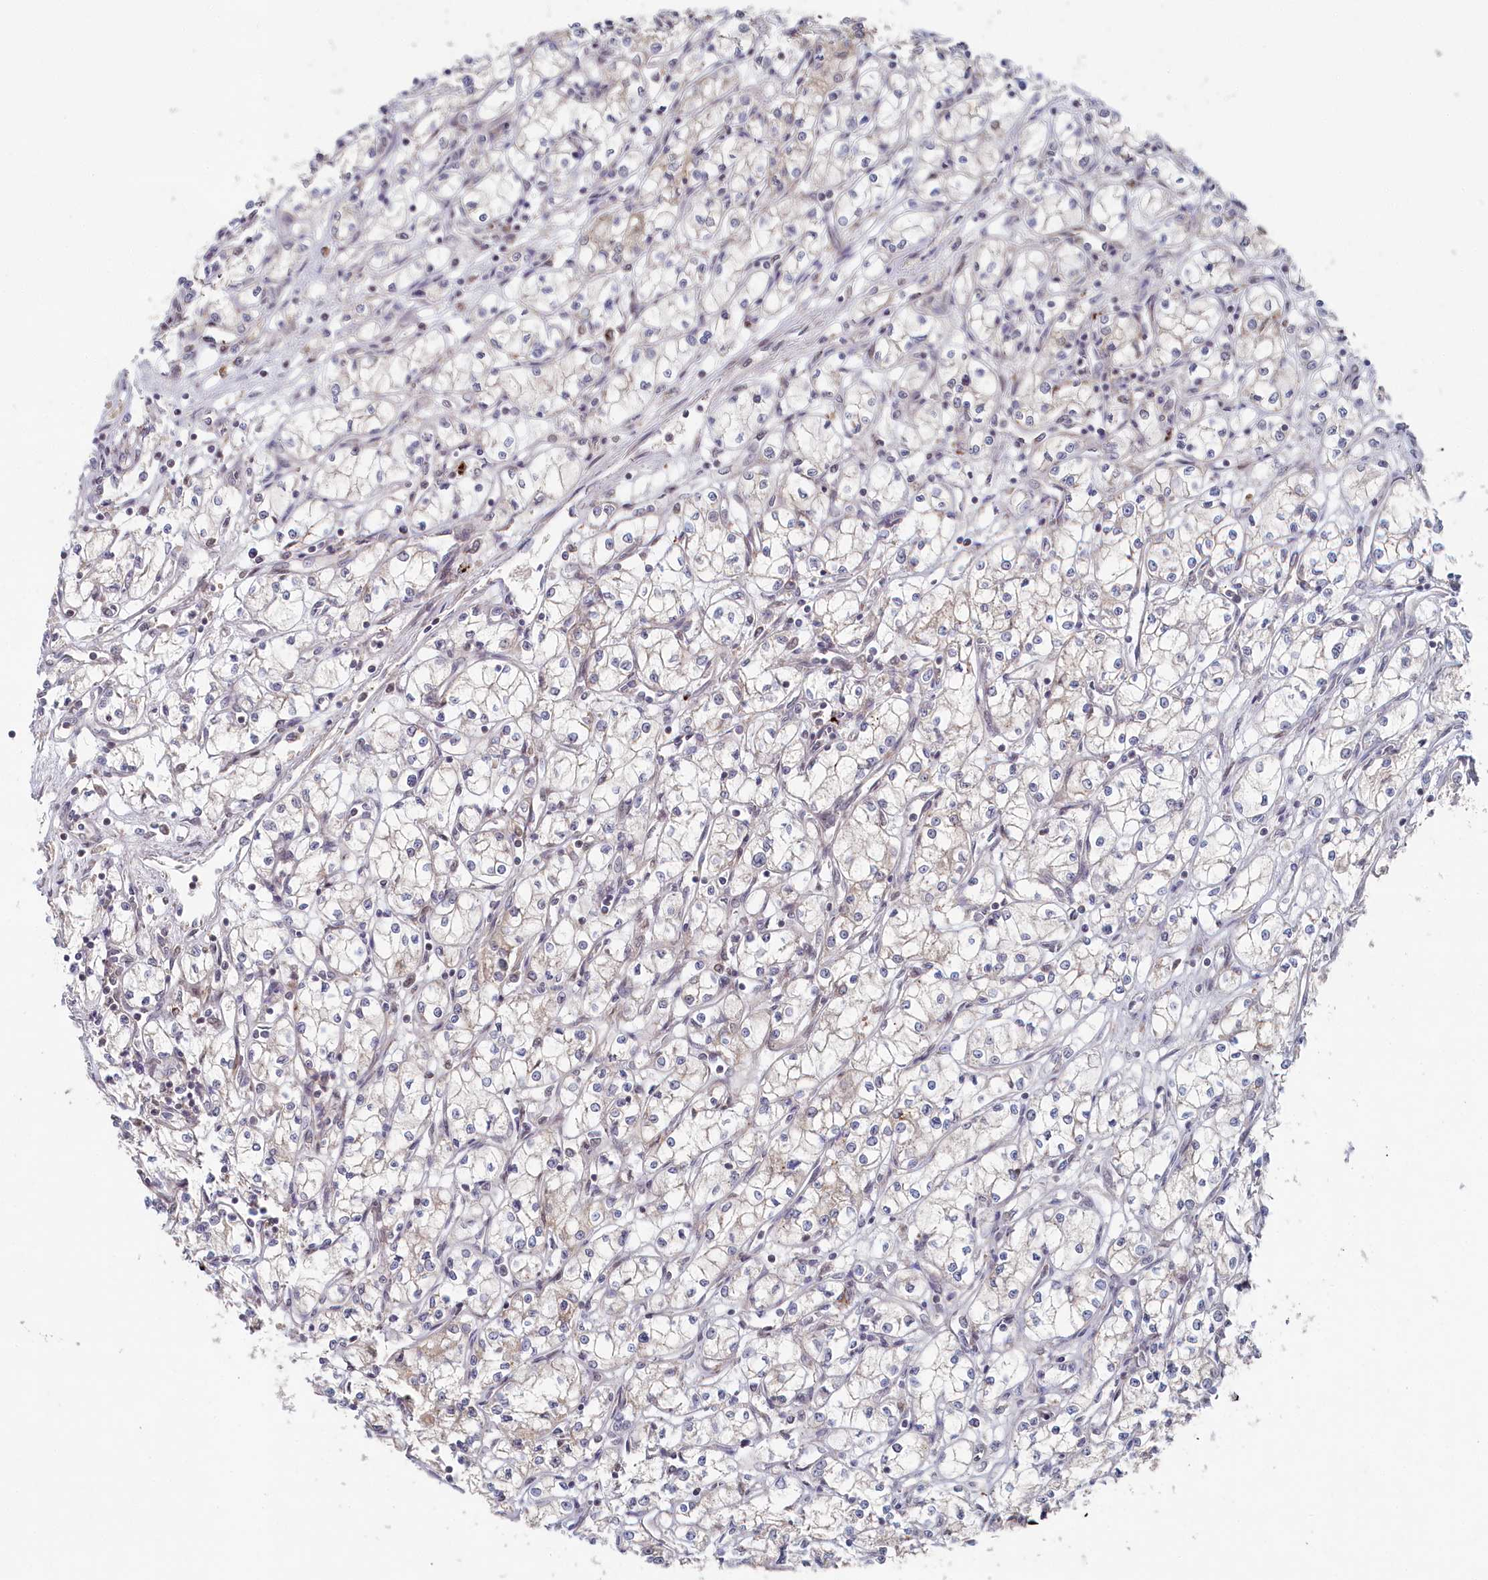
{"staining": {"intensity": "negative", "quantity": "none", "location": "none"}, "tissue": "renal cancer", "cell_type": "Tumor cells", "image_type": "cancer", "snomed": [{"axis": "morphology", "description": "Adenocarcinoma, NOS"}, {"axis": "topography", "description": "Kidney"}], "caption": "Immunohistochemical staining of renal cancer shows no significant positivity in tumor cells.", "gene": "WAPL", "patient": {"sex": "male", "age": 59}}